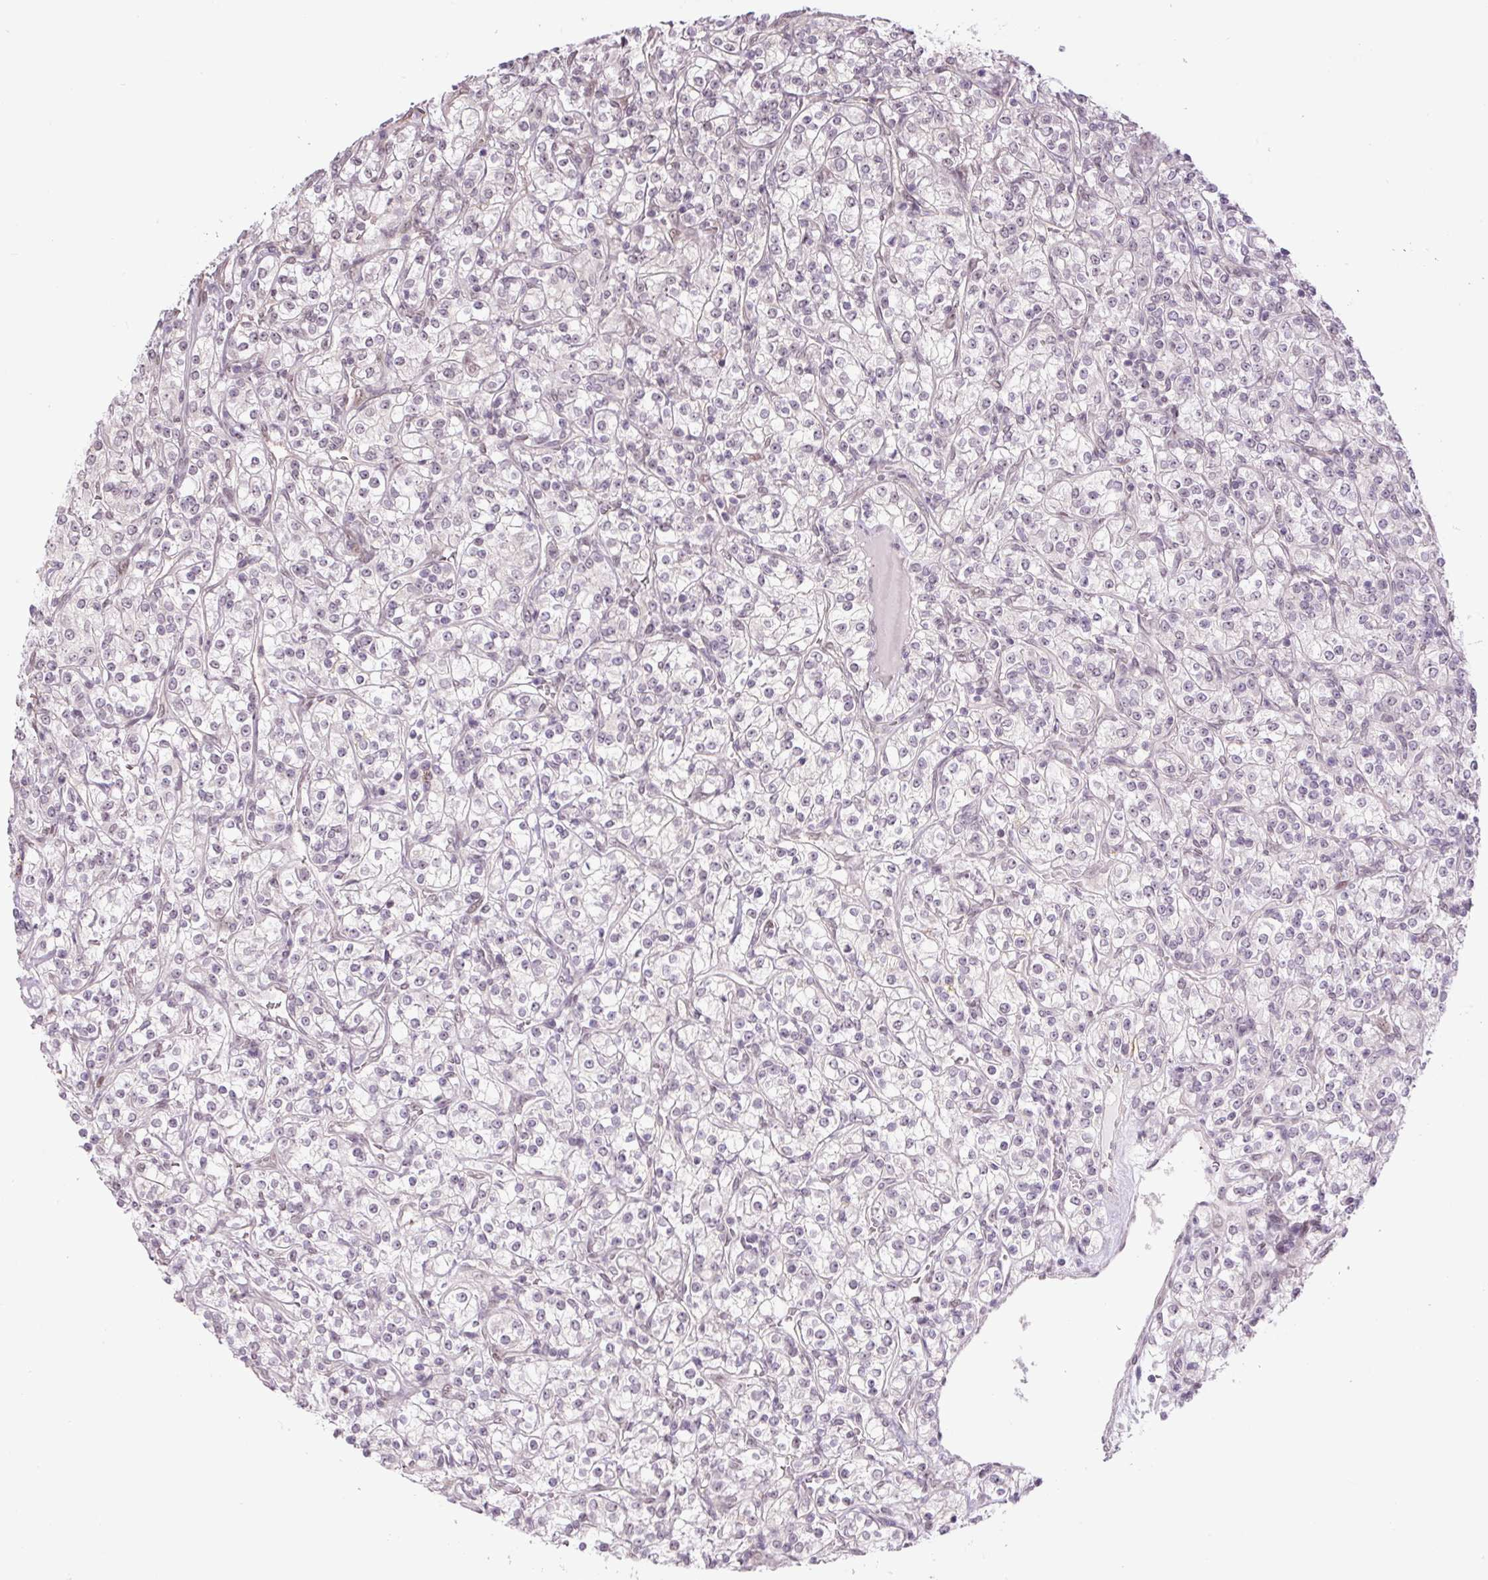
{"staining": {"intensity": "weak", "quantity": "<25%", "location": "nuclear"}, "tissue": "renal cancer", "cell_type": "Tumor cells", "image_type": "cancer", "snomed": [{"axis": "morphology", "description": "Adenocarcinoma, NOS"}, {"axis": "topography", "description": "Kidney"}], "caption": "Image shows no significant protein positivity in tumor cells of renal cancer (adenocarcinoma).", "gene": "TCFL5", "patient": {"sex": "male", "age": 77}}